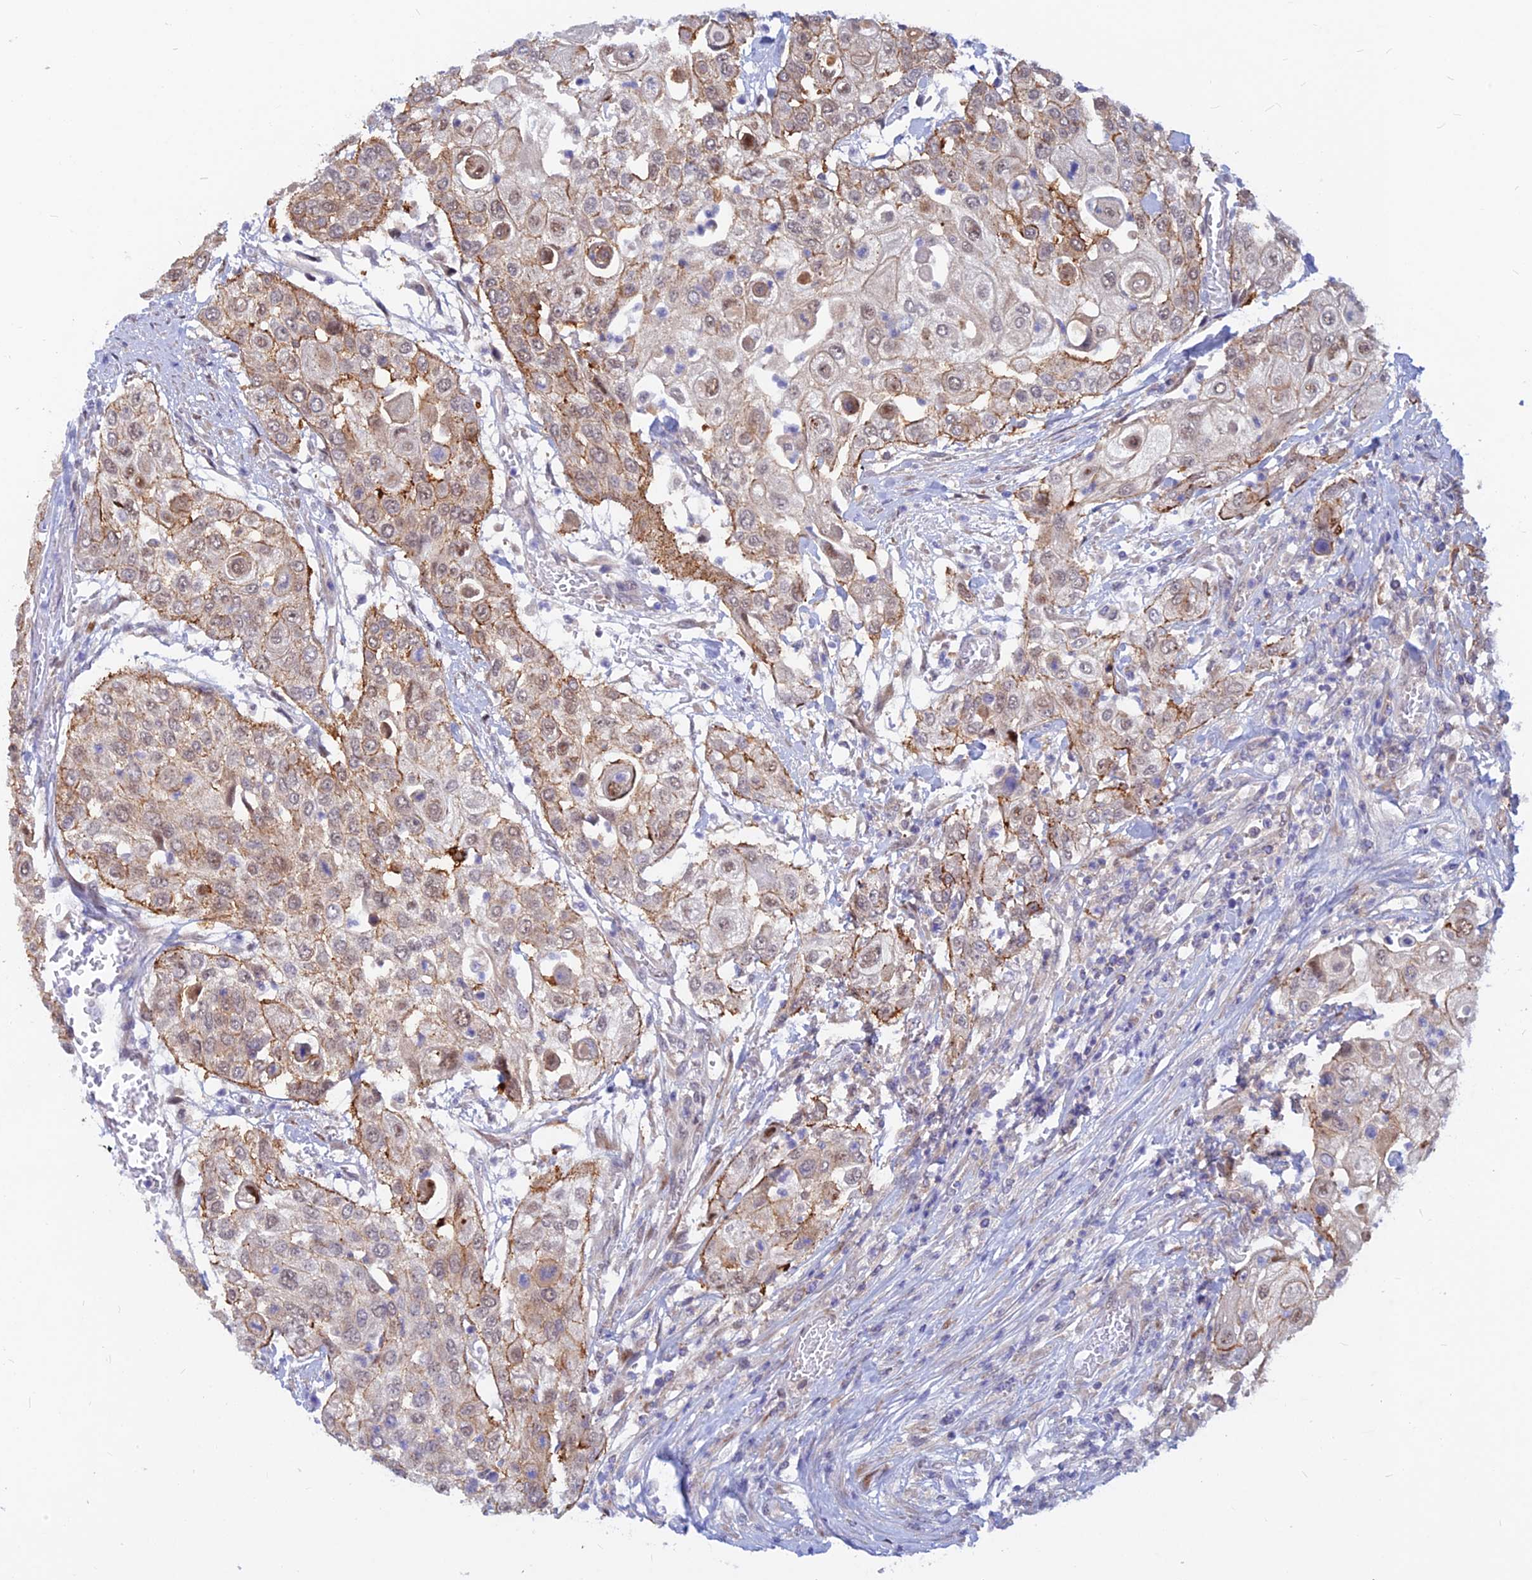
{"staining": {"intensity": "moderate", "quantity": "25%-75%", "location": "cytoplasmic/membranous,nuclear"}, "tissue": "urothelial cancer", "cell_type": "Tumor cells", "image_type": "cancer", "snomed": [{"axis": "morphology", "description": "Urothelial carcinoma, High grade"}, {"axis": "topography", "description": "Urinary bladder"}], "caption": "Brown immunohistochemical staining in urothelial cancer demonstrates moderate cytoplasmic/membranous and nuclear positivity in approximately 25%-75% of tumor cells. The protein is shown in brown color, while the nuclei are stained blue.", "gene": "DNAJC16", "patient": {"sex": "female", "age": 79}}